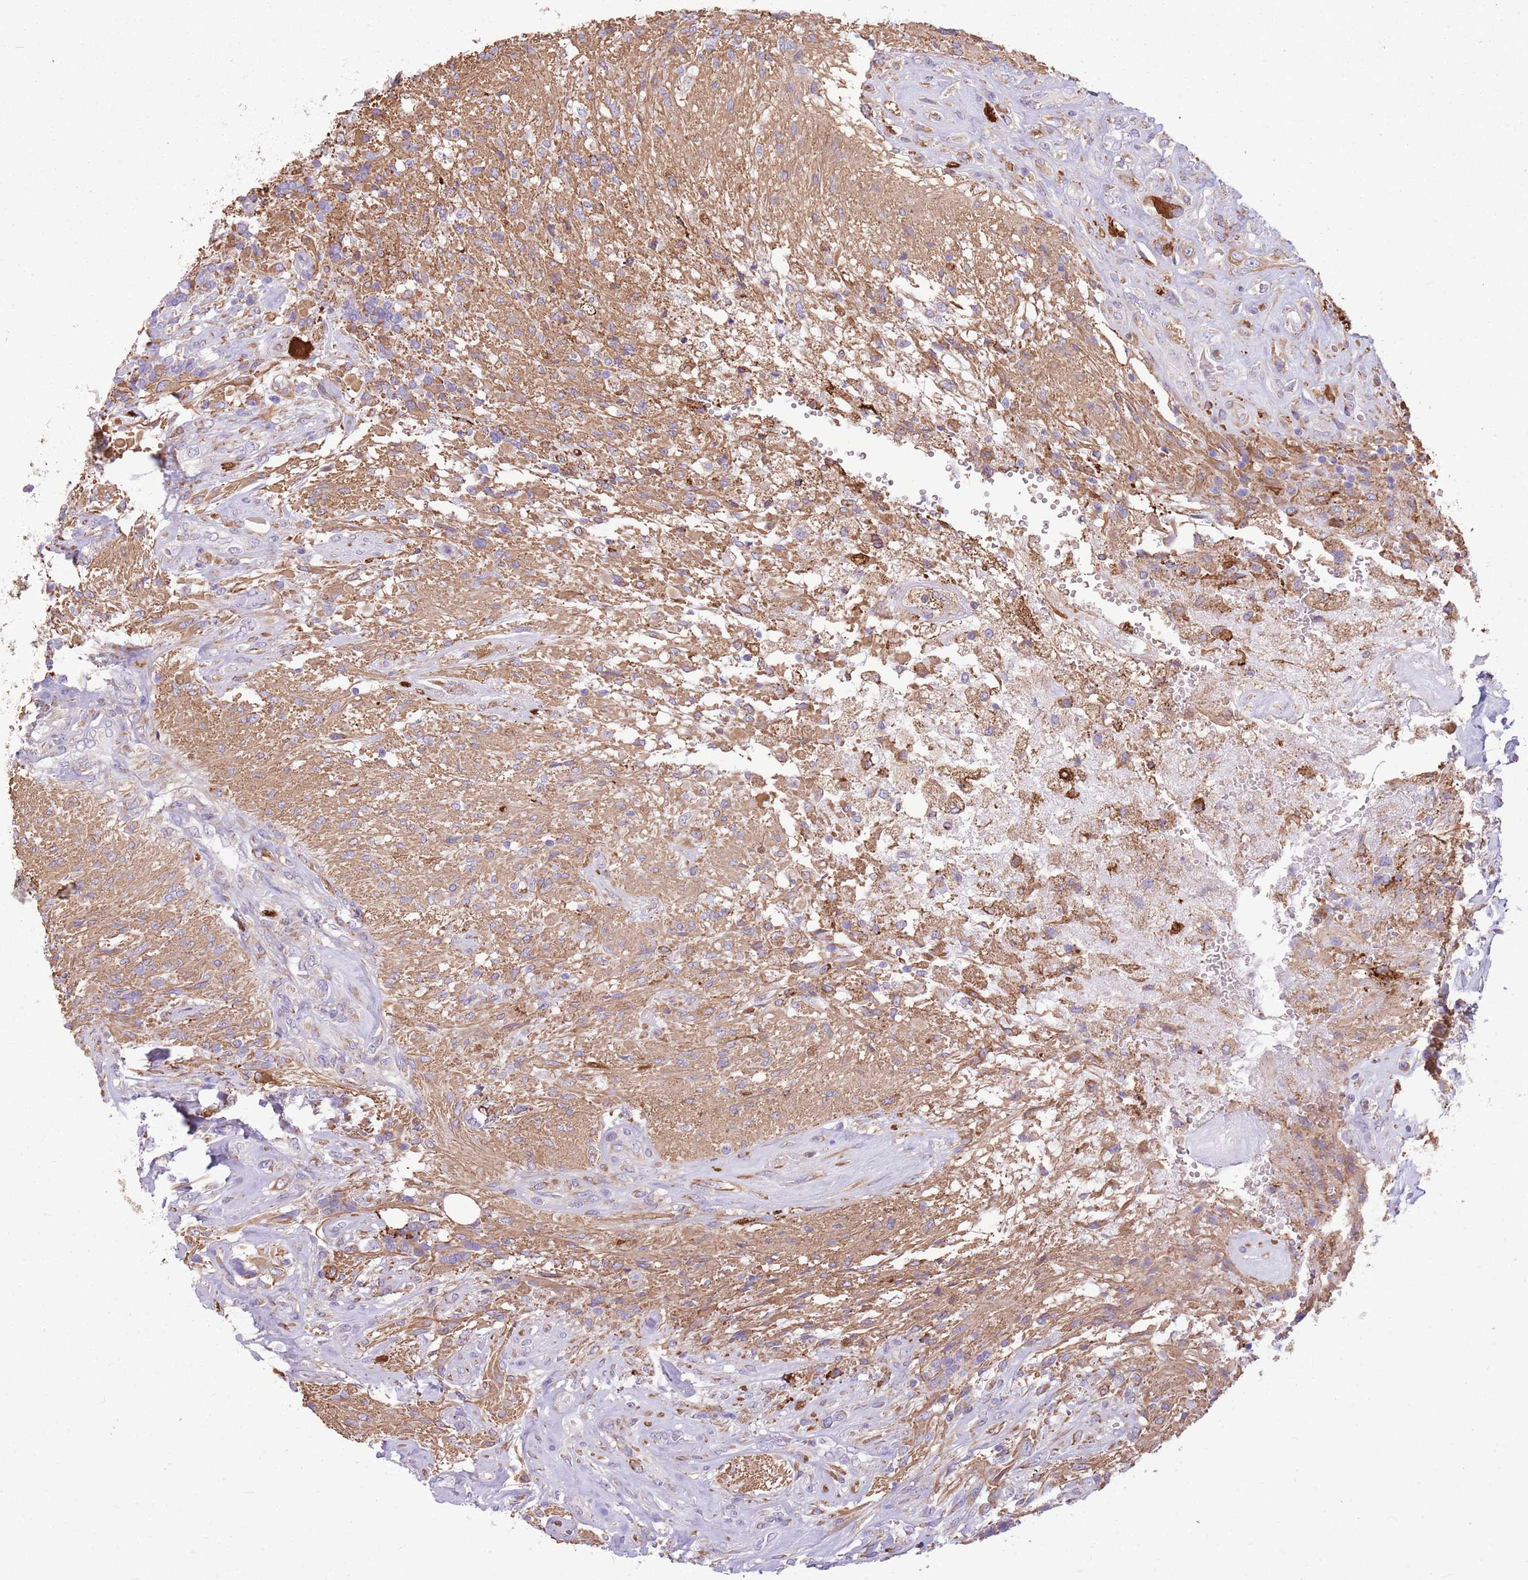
{"staining": {"intensity": "negative", "quantity": "none", "location": "none"}, "tissue": "glioma", "cell_type": "Tumor cells", "image_type": "cancer", "snomed": [{"axis": "morphology", "description": "Glioma, malignant, High grade"}, {"axis": "topography", "description": "Brain"}], "caption": "Protein analysis of glioma shows no significant expression in tumor cells. (DAB IHC, high magnification).", "gene": "KCTD19", "patient": {"sex": "male", "age": 56}}